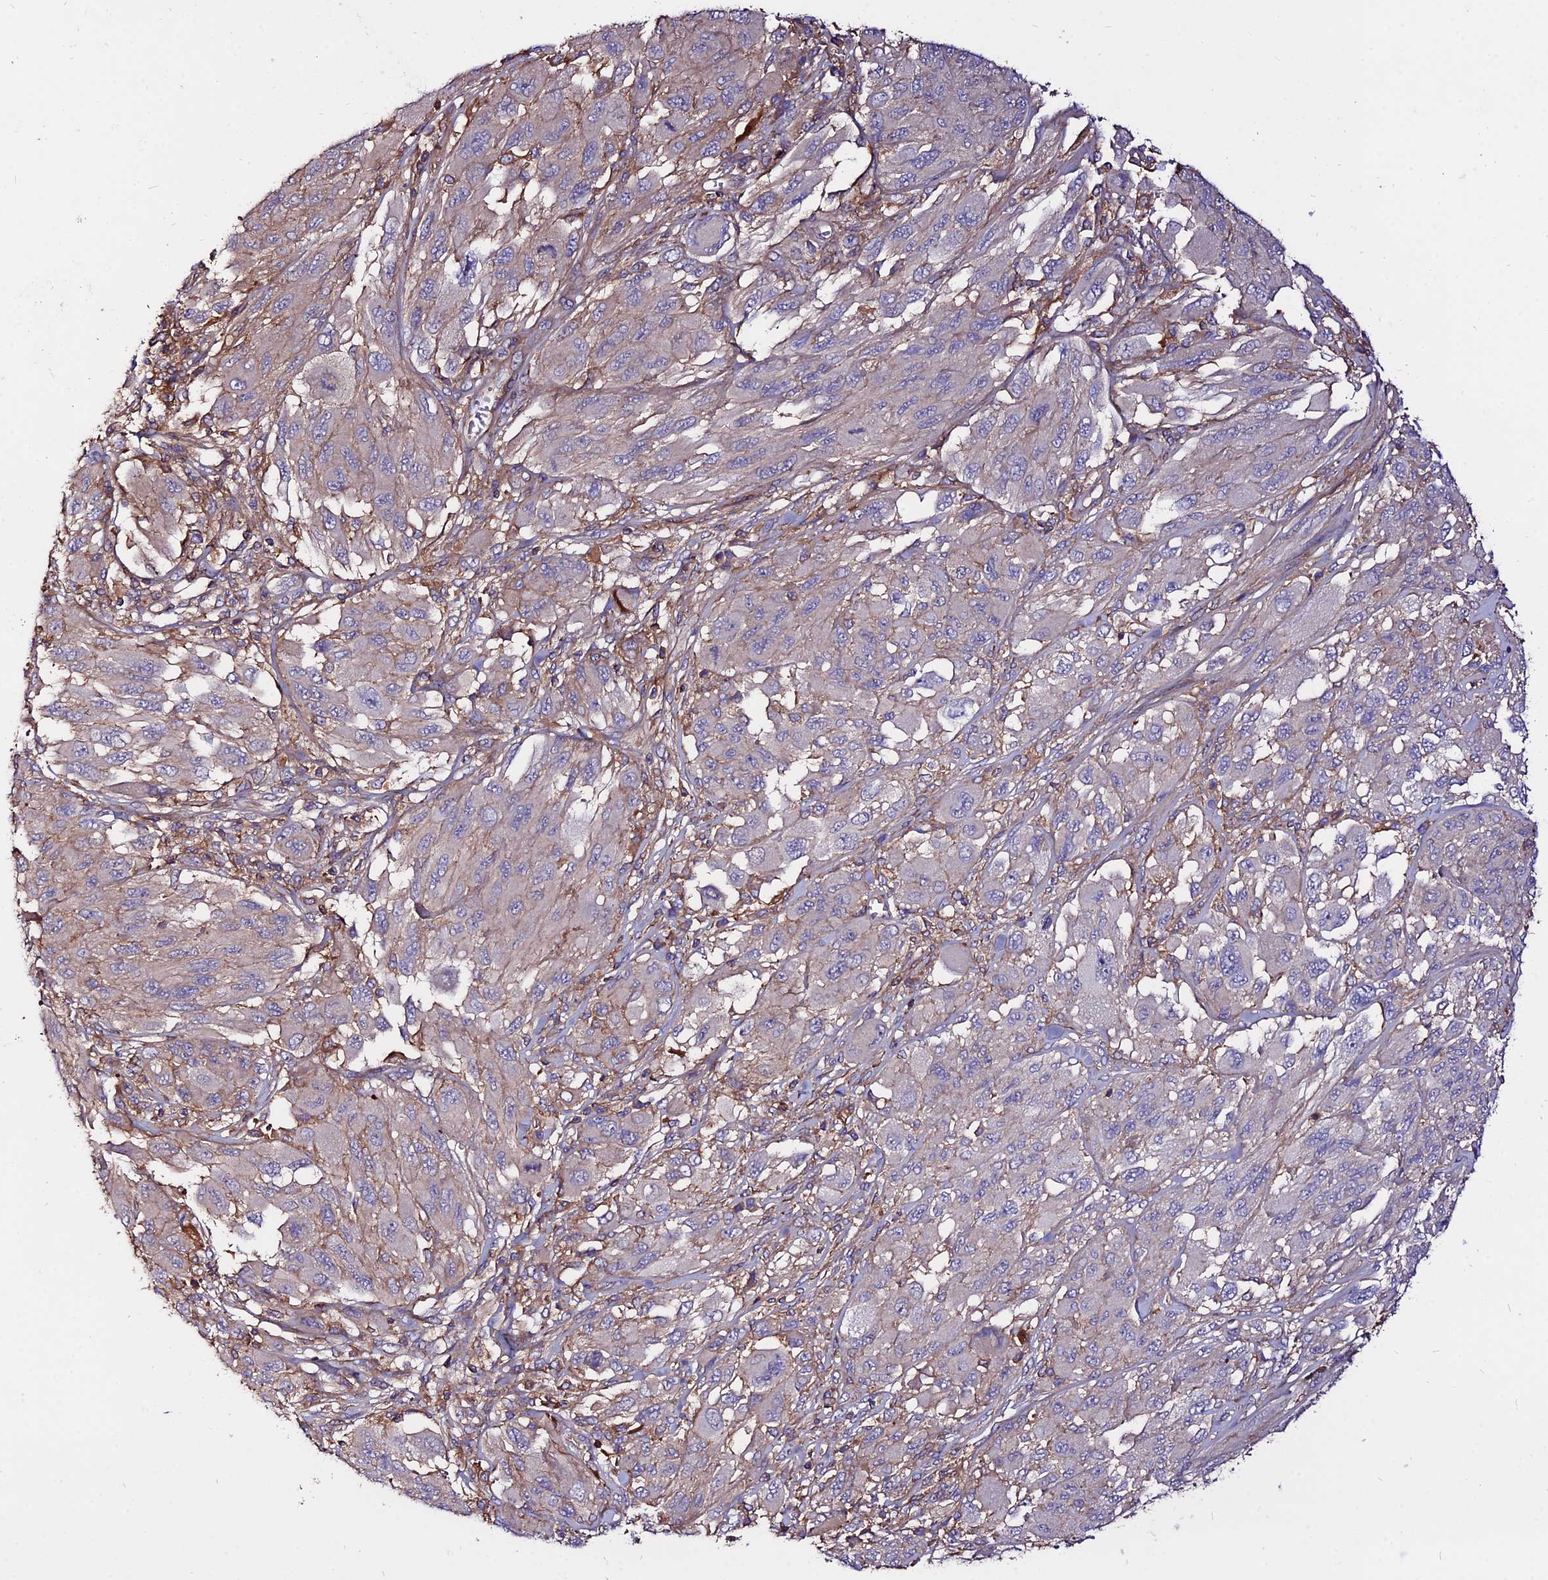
{"staining": {"intensity": "weak", "quantity": "<25%", "location": "cytoplasmic/membranous"}, "tissue": "melanoma", "cell_type": "Tumor cells", "image_type": "cancer", "snomed": [{"axis": "morphology", "description": "Malignant melanoma, NOS"}, {"axis": "topography", "description": "Skin"}], "caption": "IHC of malignant melanoma shows no positivity in tumor cells.", "gene": "PYM1", "patient": {"sex": "female", "age": 91}}